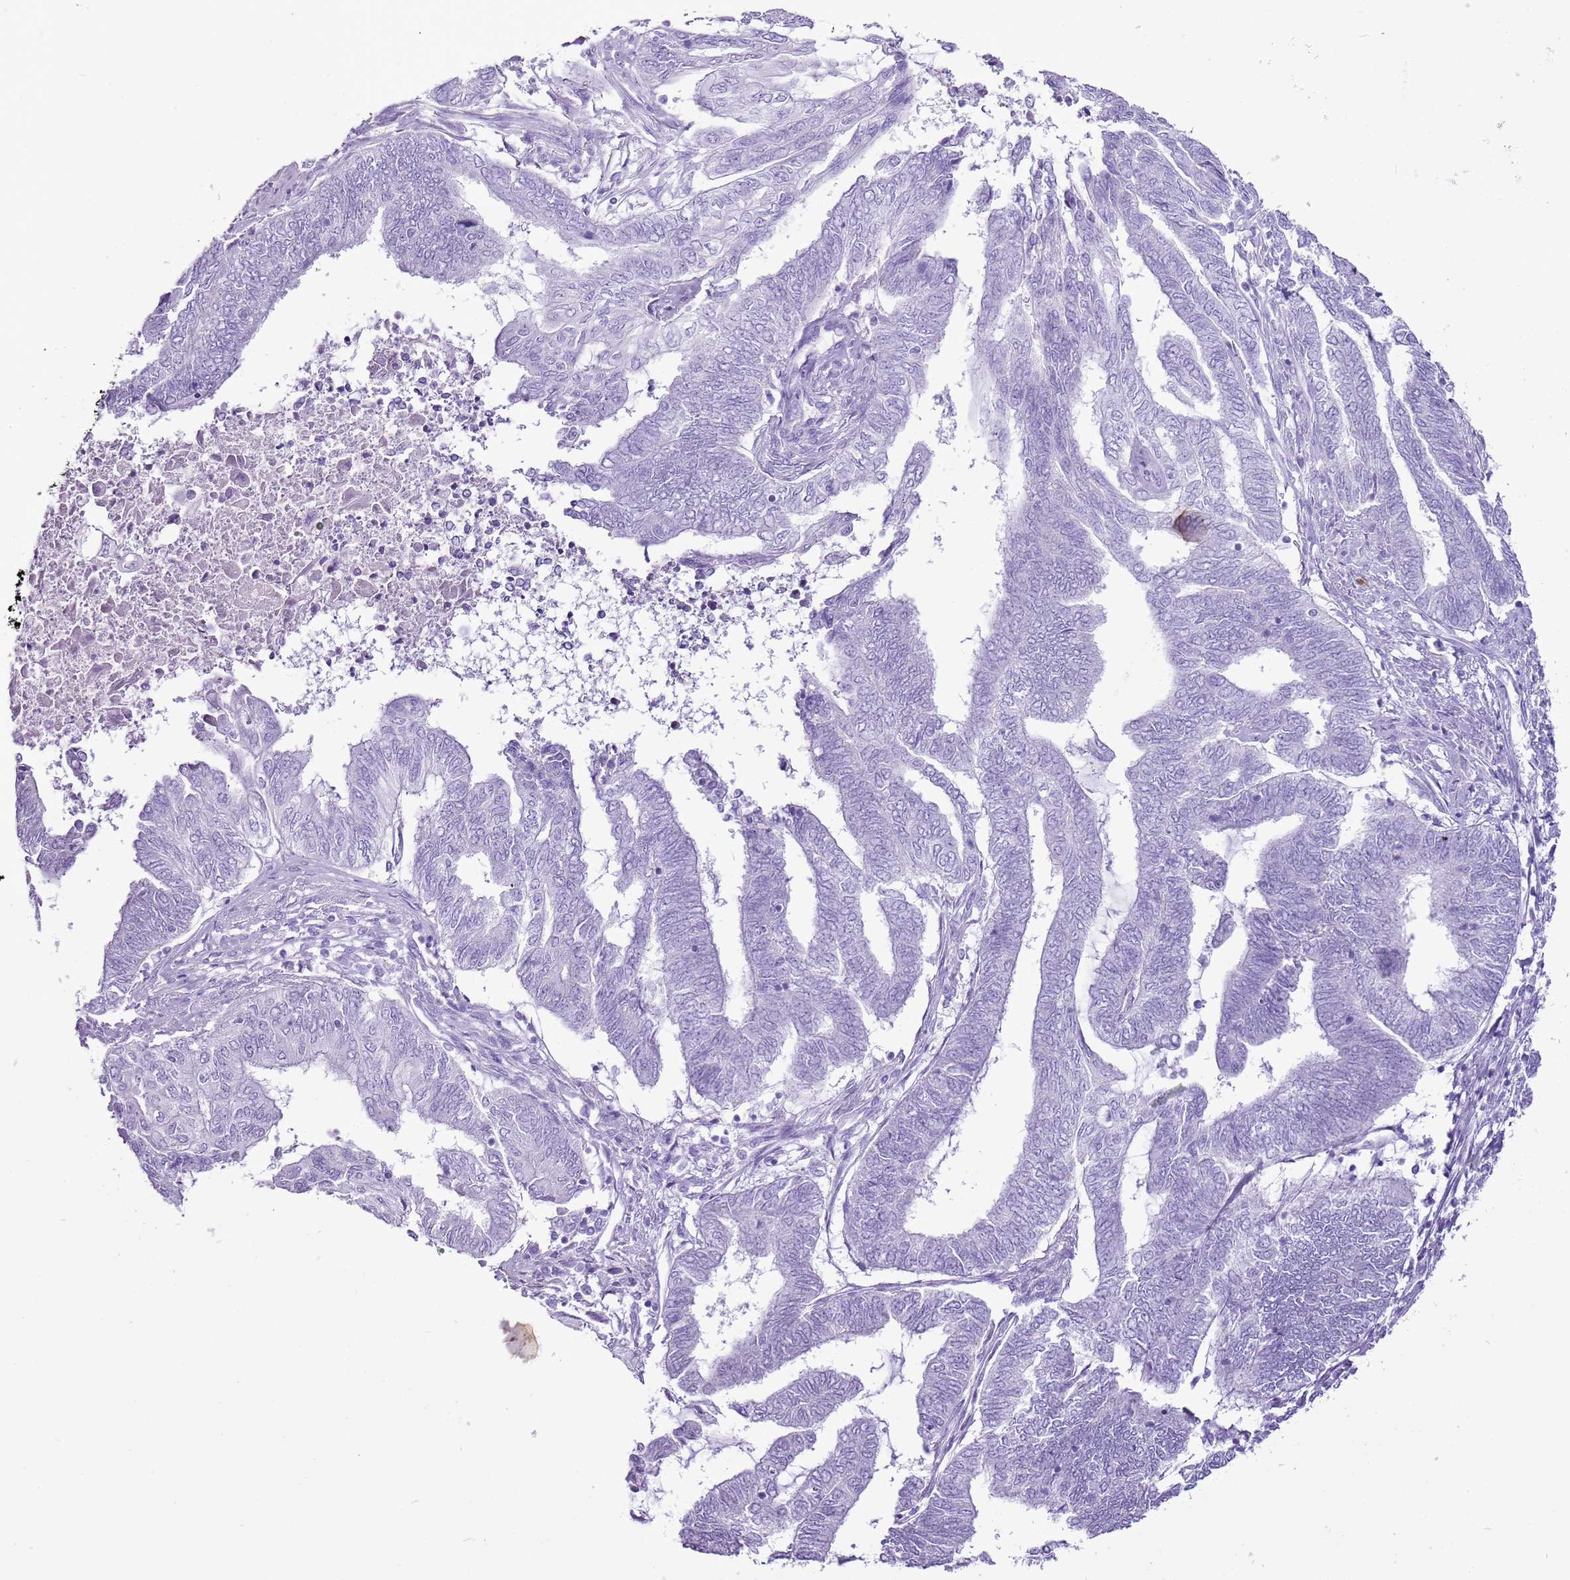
{"staining": {"intensity": "negative", "quantity": "none", "location": "none"}, "tissue": "endometrial cancer", "cell_type": "Tumor cells", "image_type": "cancer", "snomed": [{"axis": "morphology", "description": "Adenocarcinoma, NOS"}, {"axis": "topography", "description": "Uterus"}, {"axis": "topography", "description": "Endometrium"}], "caption": "Protein analysis of endometrial adenocarcinoma demonstrates no significant staining in tumor cells.", "gene": "CNFN", "patient": {"sex": "female", "age": 70}}